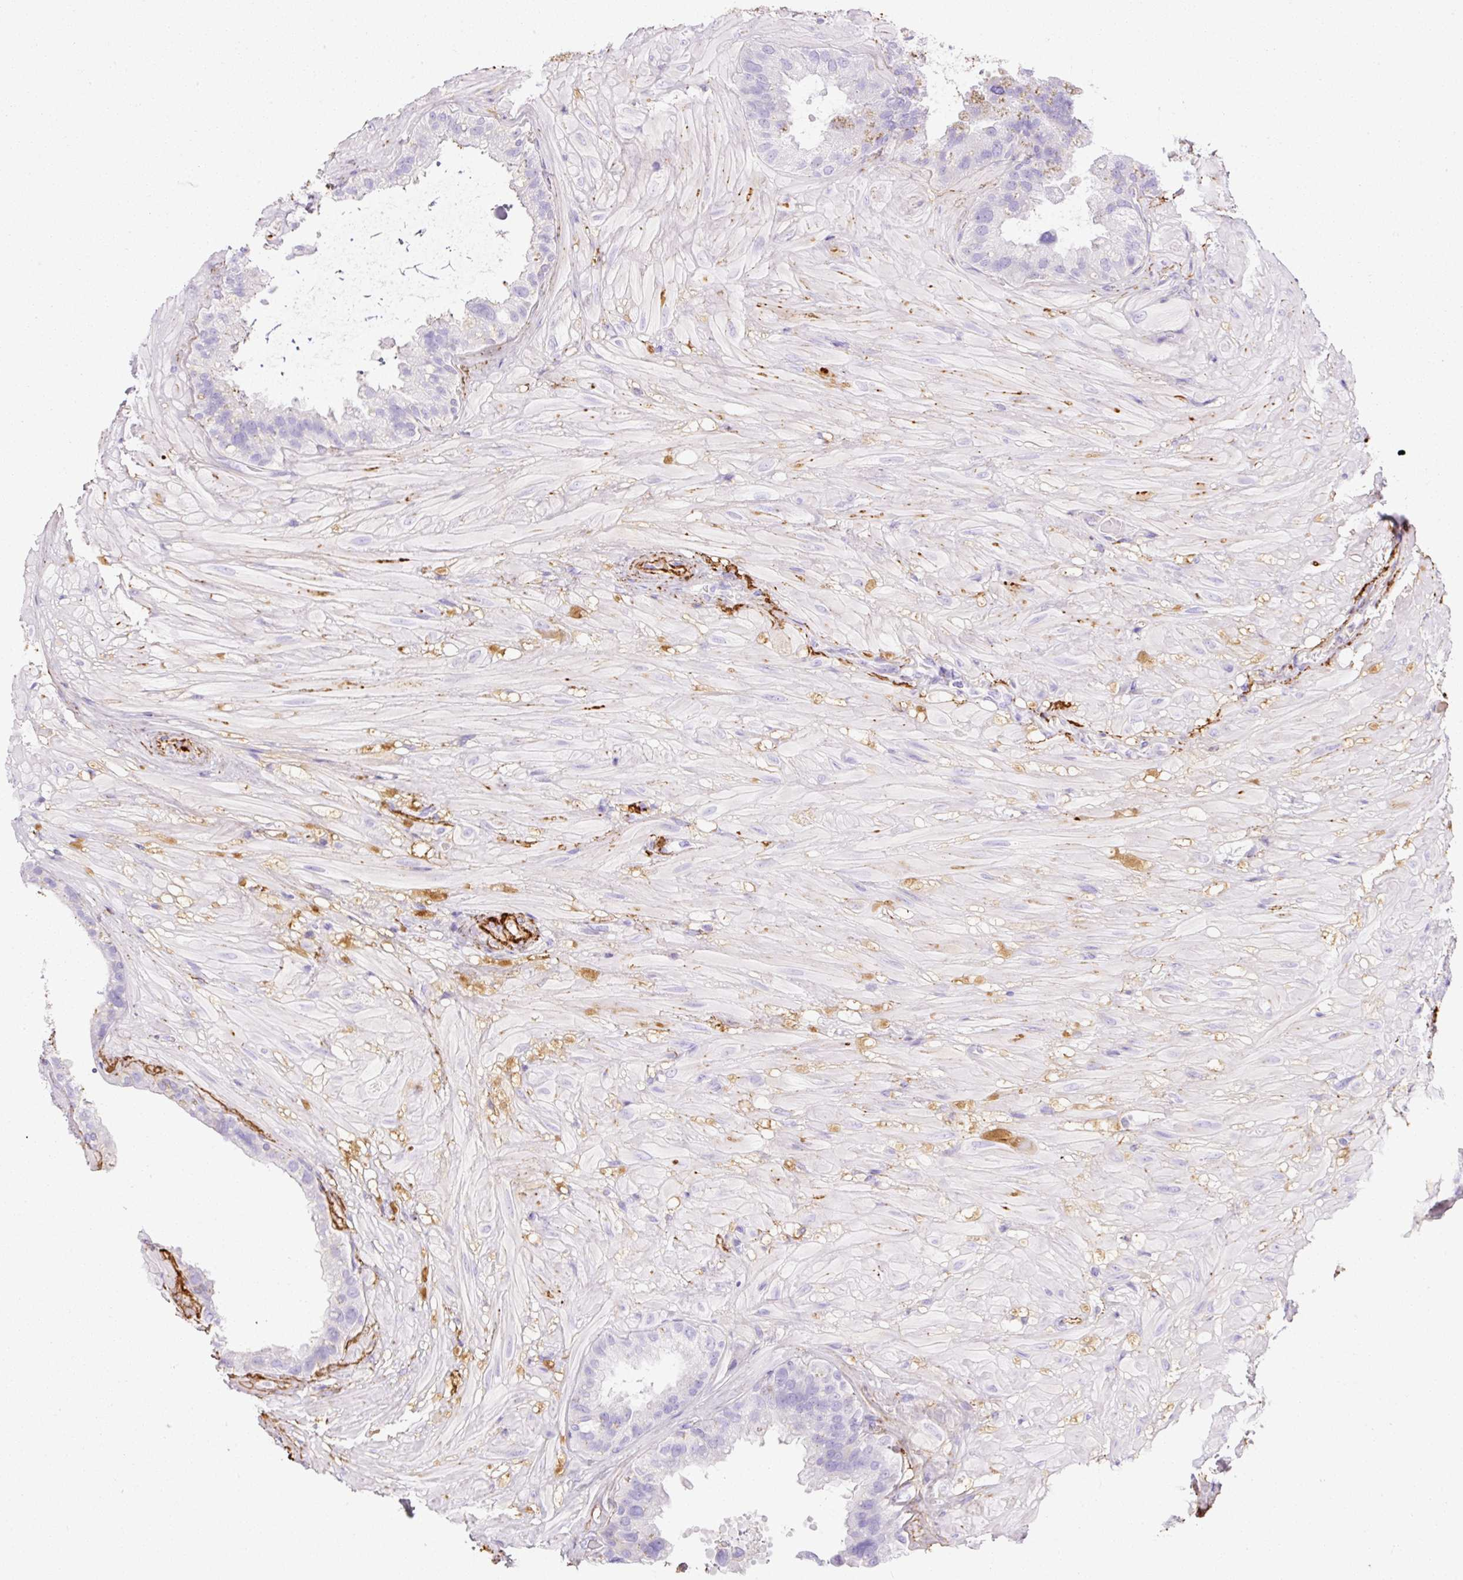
{"staining": {"intensity": "negative", "quantity": "none", "location": "none"}, "tissue": "seminal vesicle", "cell_type": "Glandular cells", "image_type": "normal", "snomed": [{"axis": "morphology", "description": "Normal tissue, NOS"}, {"axis": "topography", "description": "Seminal veicle"}, {"axis": "topography", "description": "Peripheral nerve tissue"}], "caption": "DAB (3,3'-diaminobenzidine) immunohistochemical staining of normal human seminal vesicle reveals no significant positivity in glandular cells.", "gene": "APCS", "patient": {"sex": "male", "age": 76}}